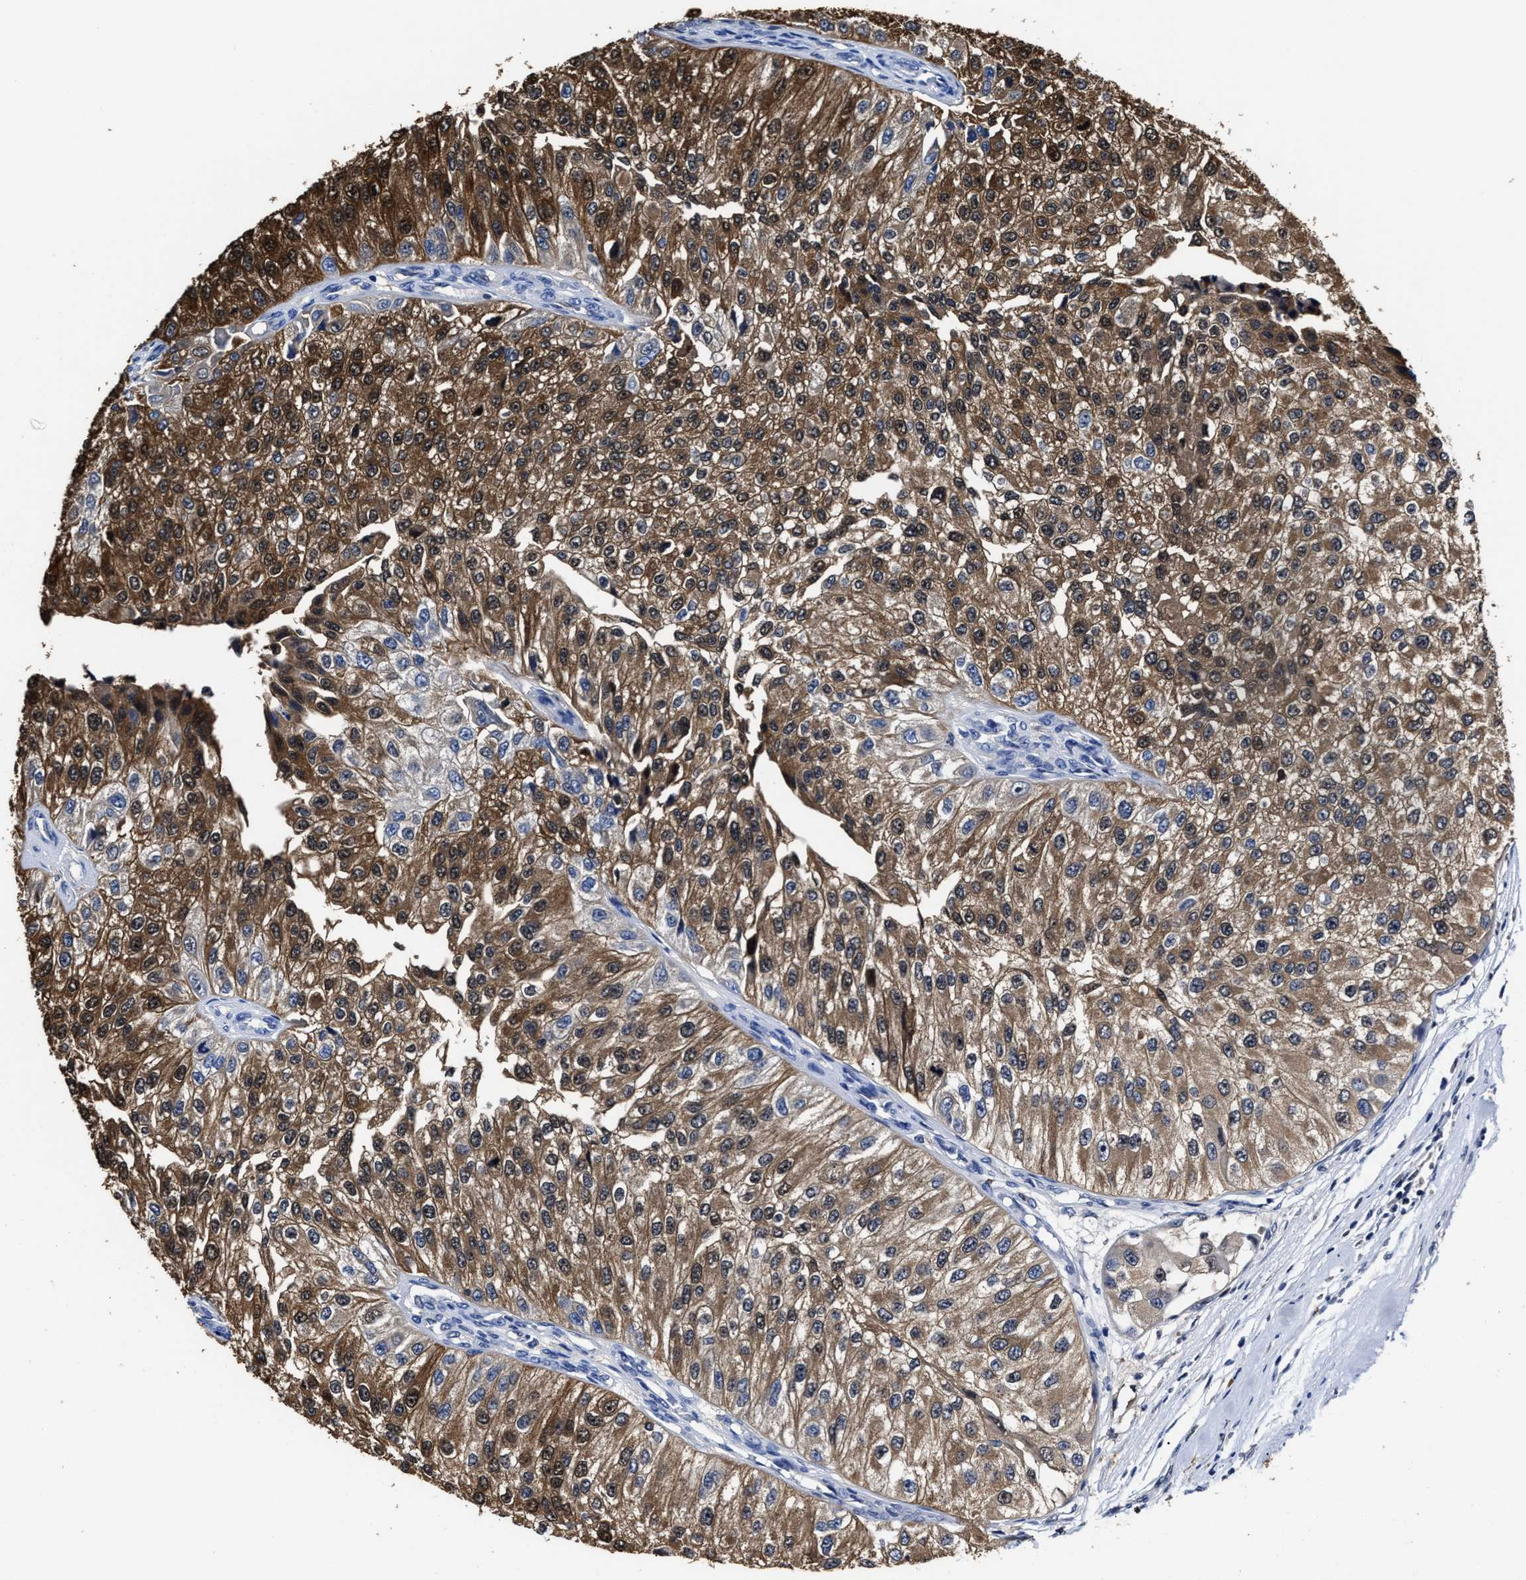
{"staining": {"intensity": "moderate", "quantity": ">75%", "location": "cytoplasmic/membranous,nuclear"}, "tissue": "urothelial cancer", "cell_type": "Tumor cells", "image_type": "cancer", "snomed": [{"axis": "morphology", "description": "Urothelial carcinoma, High grade"}, {"axis": "topography", "description": "Kidney"}, {"axis": "topography", "description": "Urinary bladder"}], "caption": "A high-resolution micrograph shows immunohistochemistry staining of urothelial cancer, which reveals moderate cytoplasmic/membranous and nuclear expression in about >75% of tumor cells.", "gene": "PRPF4B", "patient": {"sex": "male", "age": 77}}